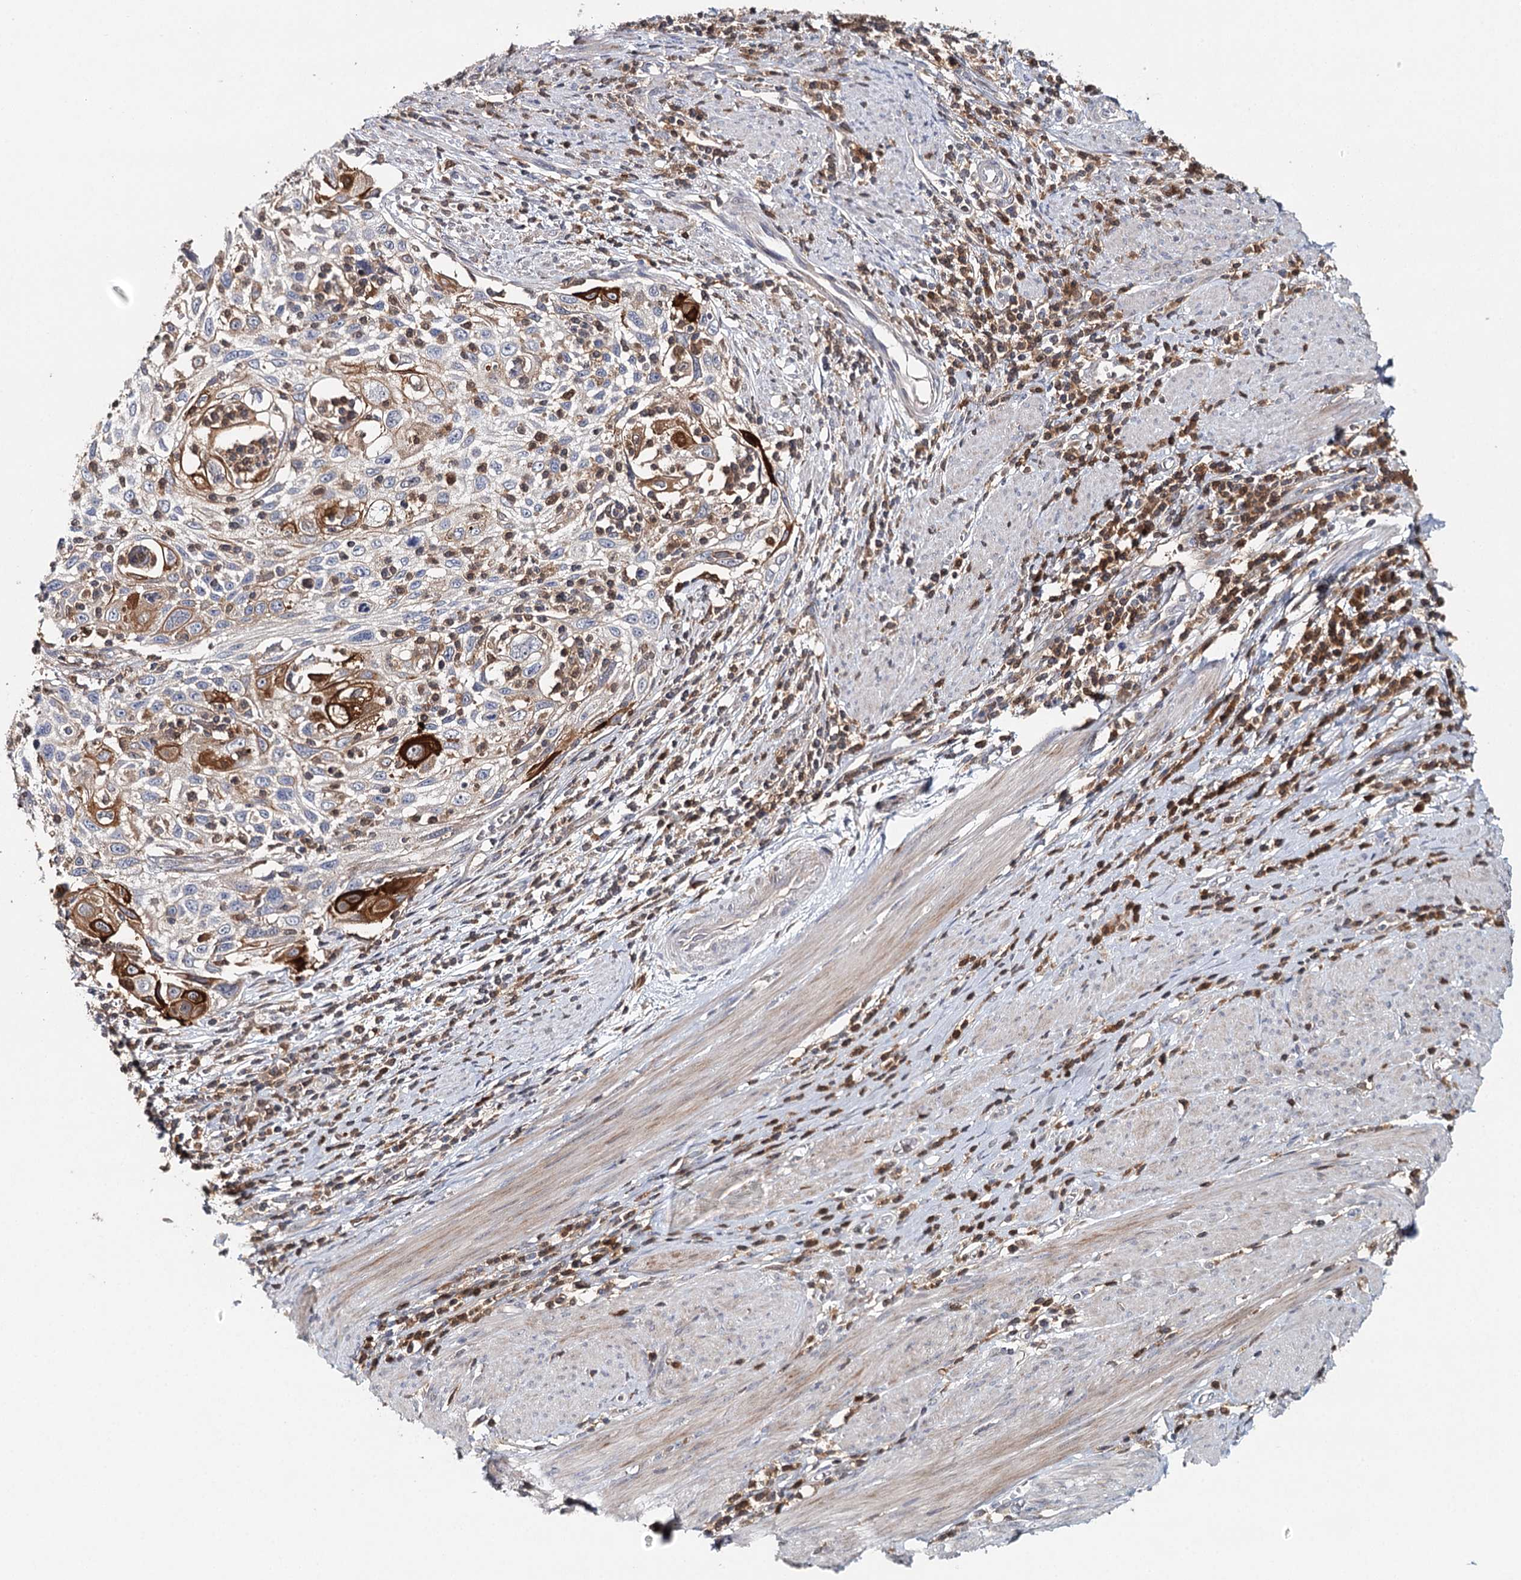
{"staining": {"intensity": "strong", "quantity": "25%-75%", "location": "cytoplasmic/membranous"}, "tissue": "cervical cancer", "cell_type": "Tumor cells", "image_type": "cancer", "snomed": [{"axis": "morphology", "description": "Squamous cell carcinoma, NOS"}, {"axis": "topography", "description": "Cervix"}], "caption": "A photomicrograph of cervical cancer (squamous cell carcinoma) stained for a protein exhibits strong cytoplasmic/membranous brown staining in tumor cells.", "gene": "SLC41A2", "patient": {"sex": "female", "age": 70}}